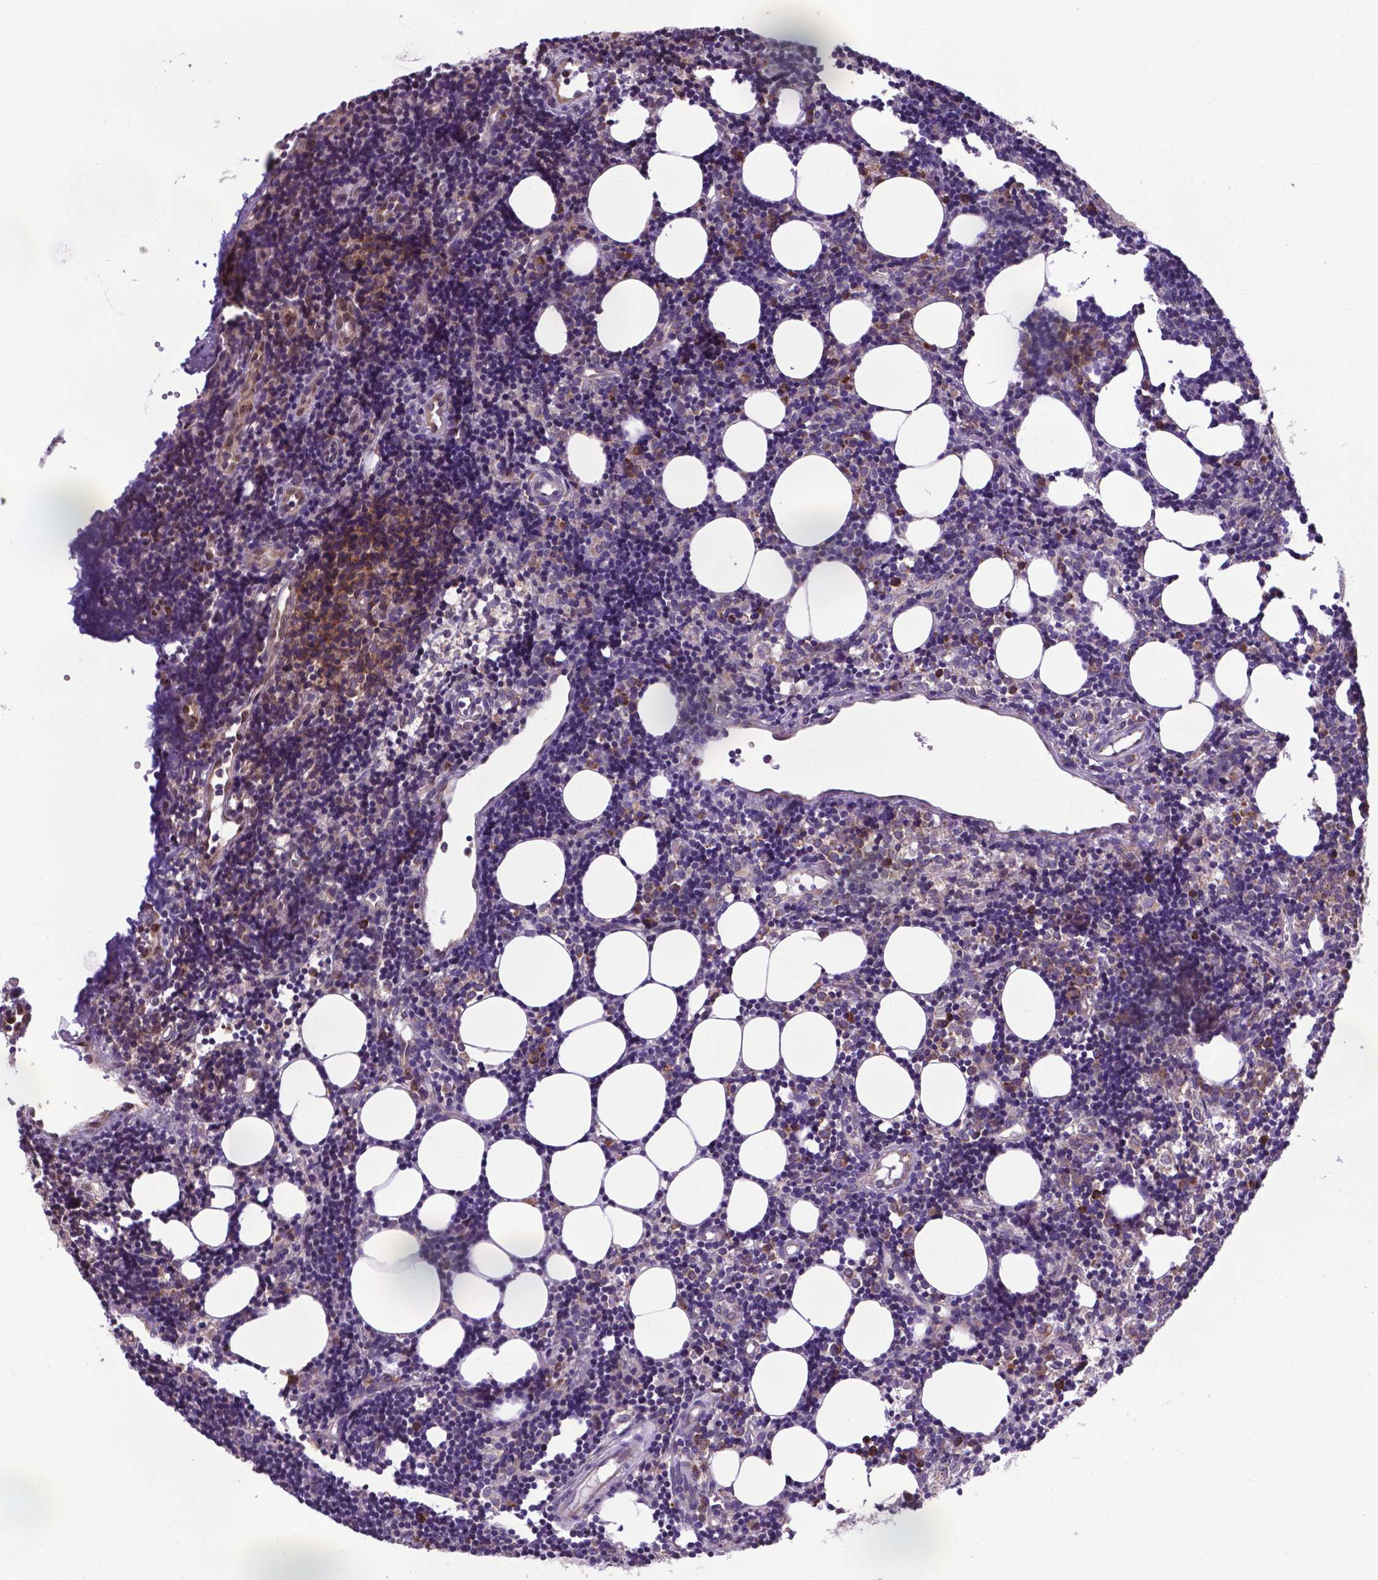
{"staining": {"intensity": "strong", "quantity": "<25%", "location": "cytoplasmic/membranous"}, "tissue": "lymph node", "cell_type": "Germinal center cells", "image_type": "normal", "snomed": [{"axis": "morphology", "description": "Normal tissue, NOS"}, {"axis": "topography", "description": "Lymph node"}], "caption": "The micrograph exhibits staining of unremarkable lymph node, revealing strong cytoplasmic/membranous protein positivity (brown color) within germinal center cells.", "gene": "ENSG00000269590", "patient": {"sex": "female", "age": 41}}